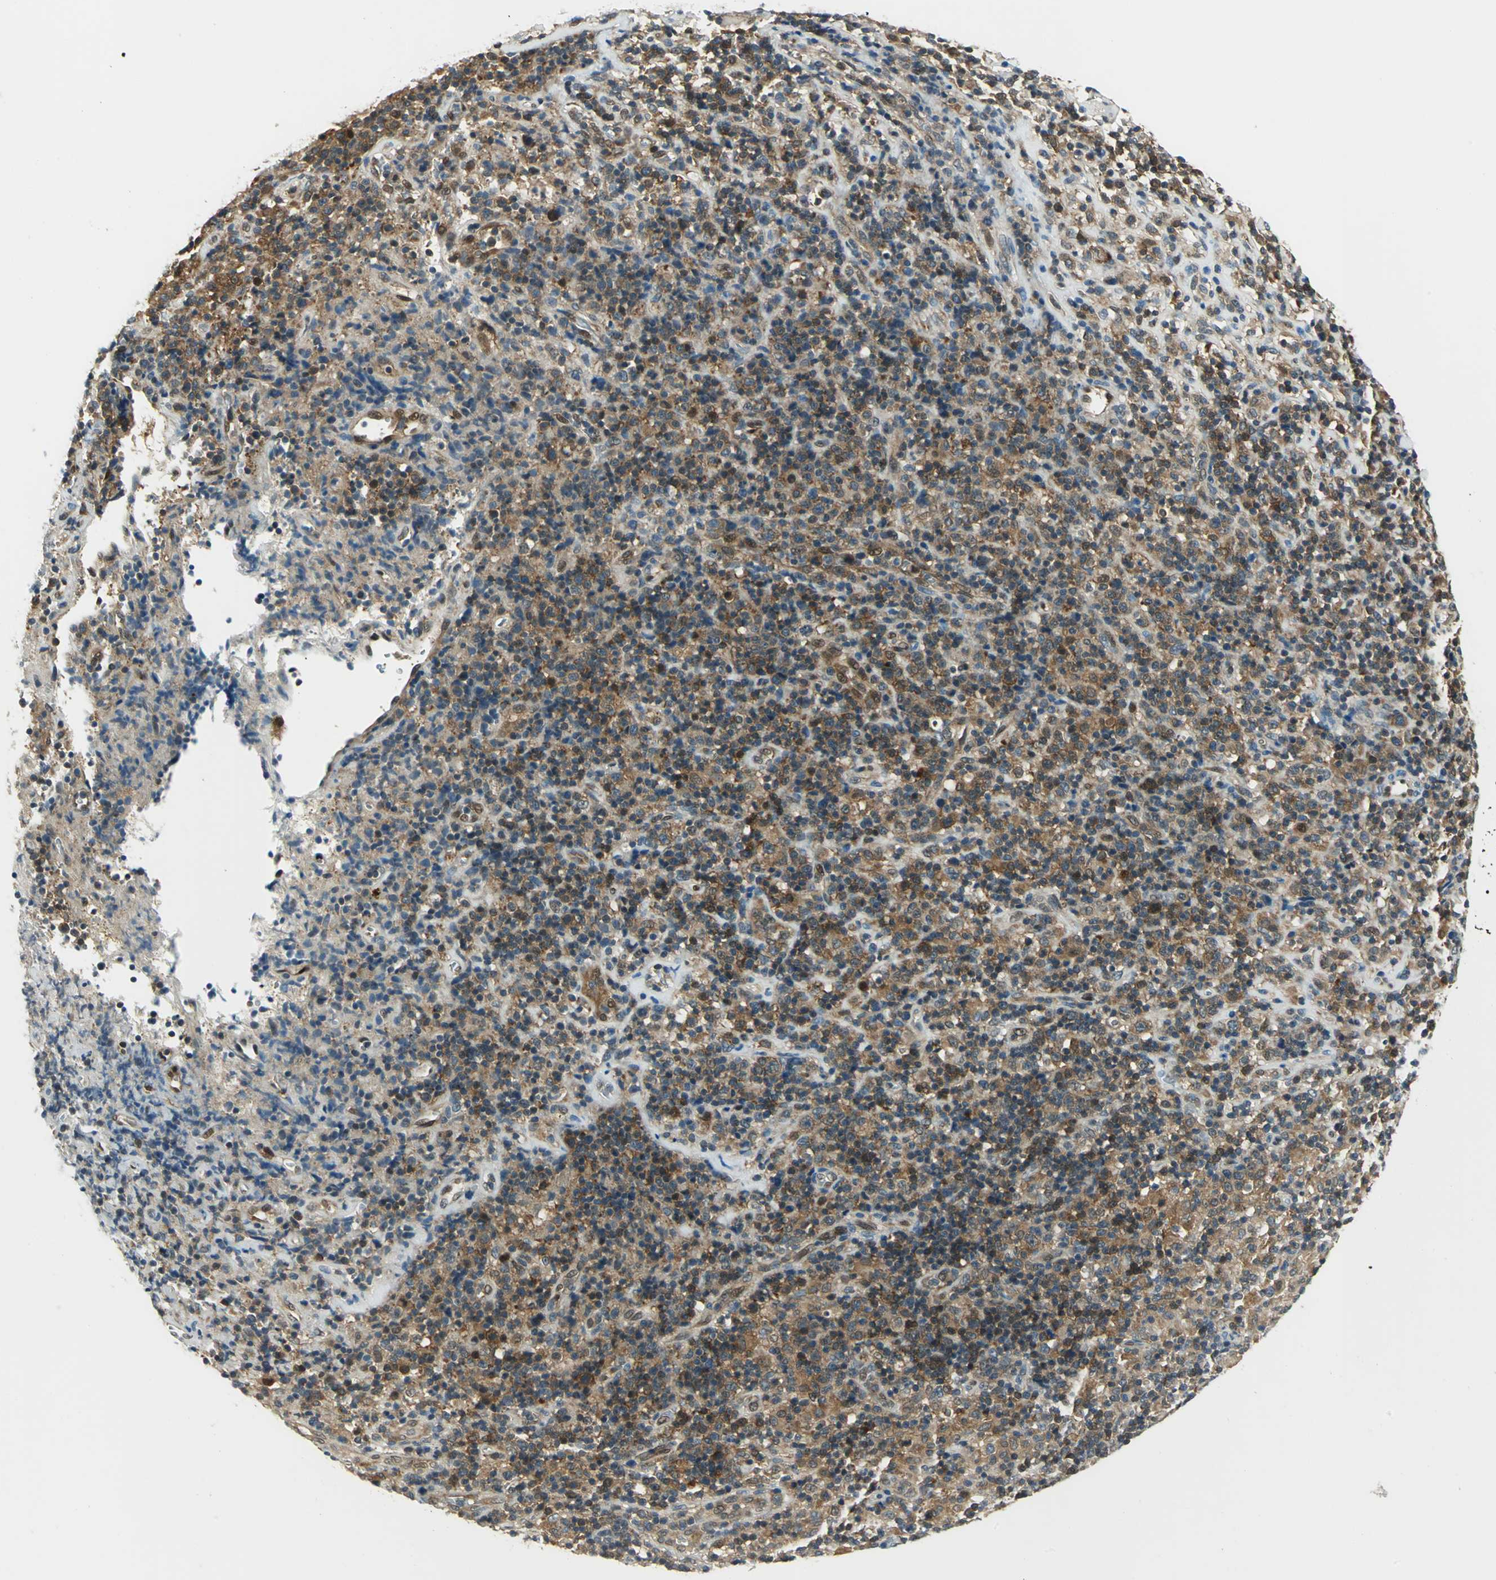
{"staining": {"intensity": "moderate", "quantity": ">75%", "location": "cytoplasmic/membranous"}, "tissue": "lymphoma", "cell_type": "Tumor cells", "image_type": "cancer", "snomed": [{"axis": "morphology", "description": "Hodgkin's disease, NOS"}, {"axis": "topography", "description": "Lymph node"}], "caption": "IHC of human Hodgkin's disease shows medium levels of moderate cytoplasmic/membranous staining in approximately >75% of tumor cells.", "gene": "FYN", "patient": {"sex": "male", "age": 65}}